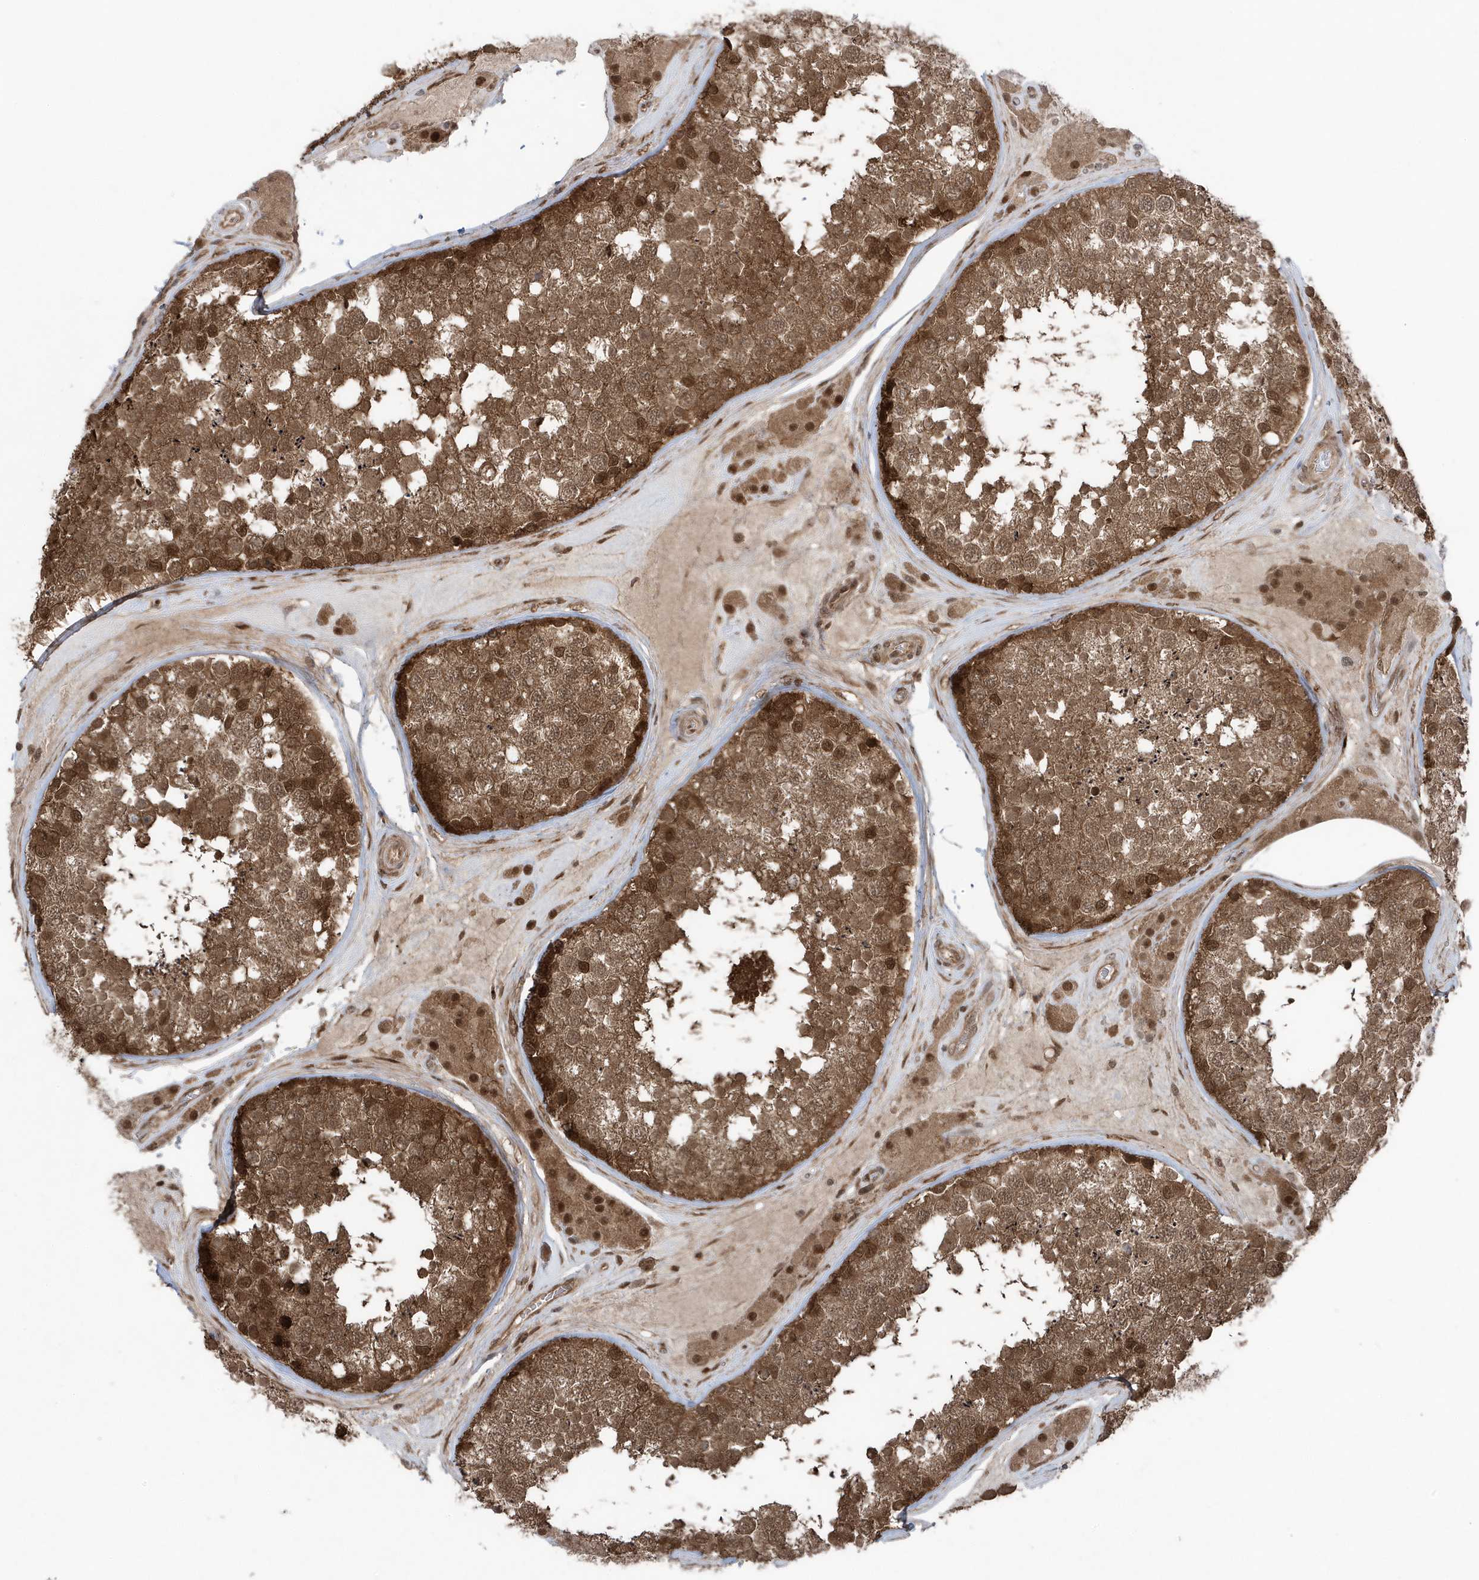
{"staining": {"intensity": "strong", "quantity": ">75%", "location": "cytoplasmic/membranous,nuclear"}, "tissue": "testis", "cell_type": "Cells in seminiferous ducts", "image_type": "normal", "snomed": [{"axis": "morphology", "description": "Normal tissue, NOS"}, {"axis": "topography", "description": "Testis"}], "caption": "Human testis stained for a protein (brown) exhibits strong cytoplasmic/membranous,nuclear positive positivity in about >75% of cells in seminiferous ducts.", "gene": "MAPK1IP1L", "patient": {"sex": "male", "age": 46}}